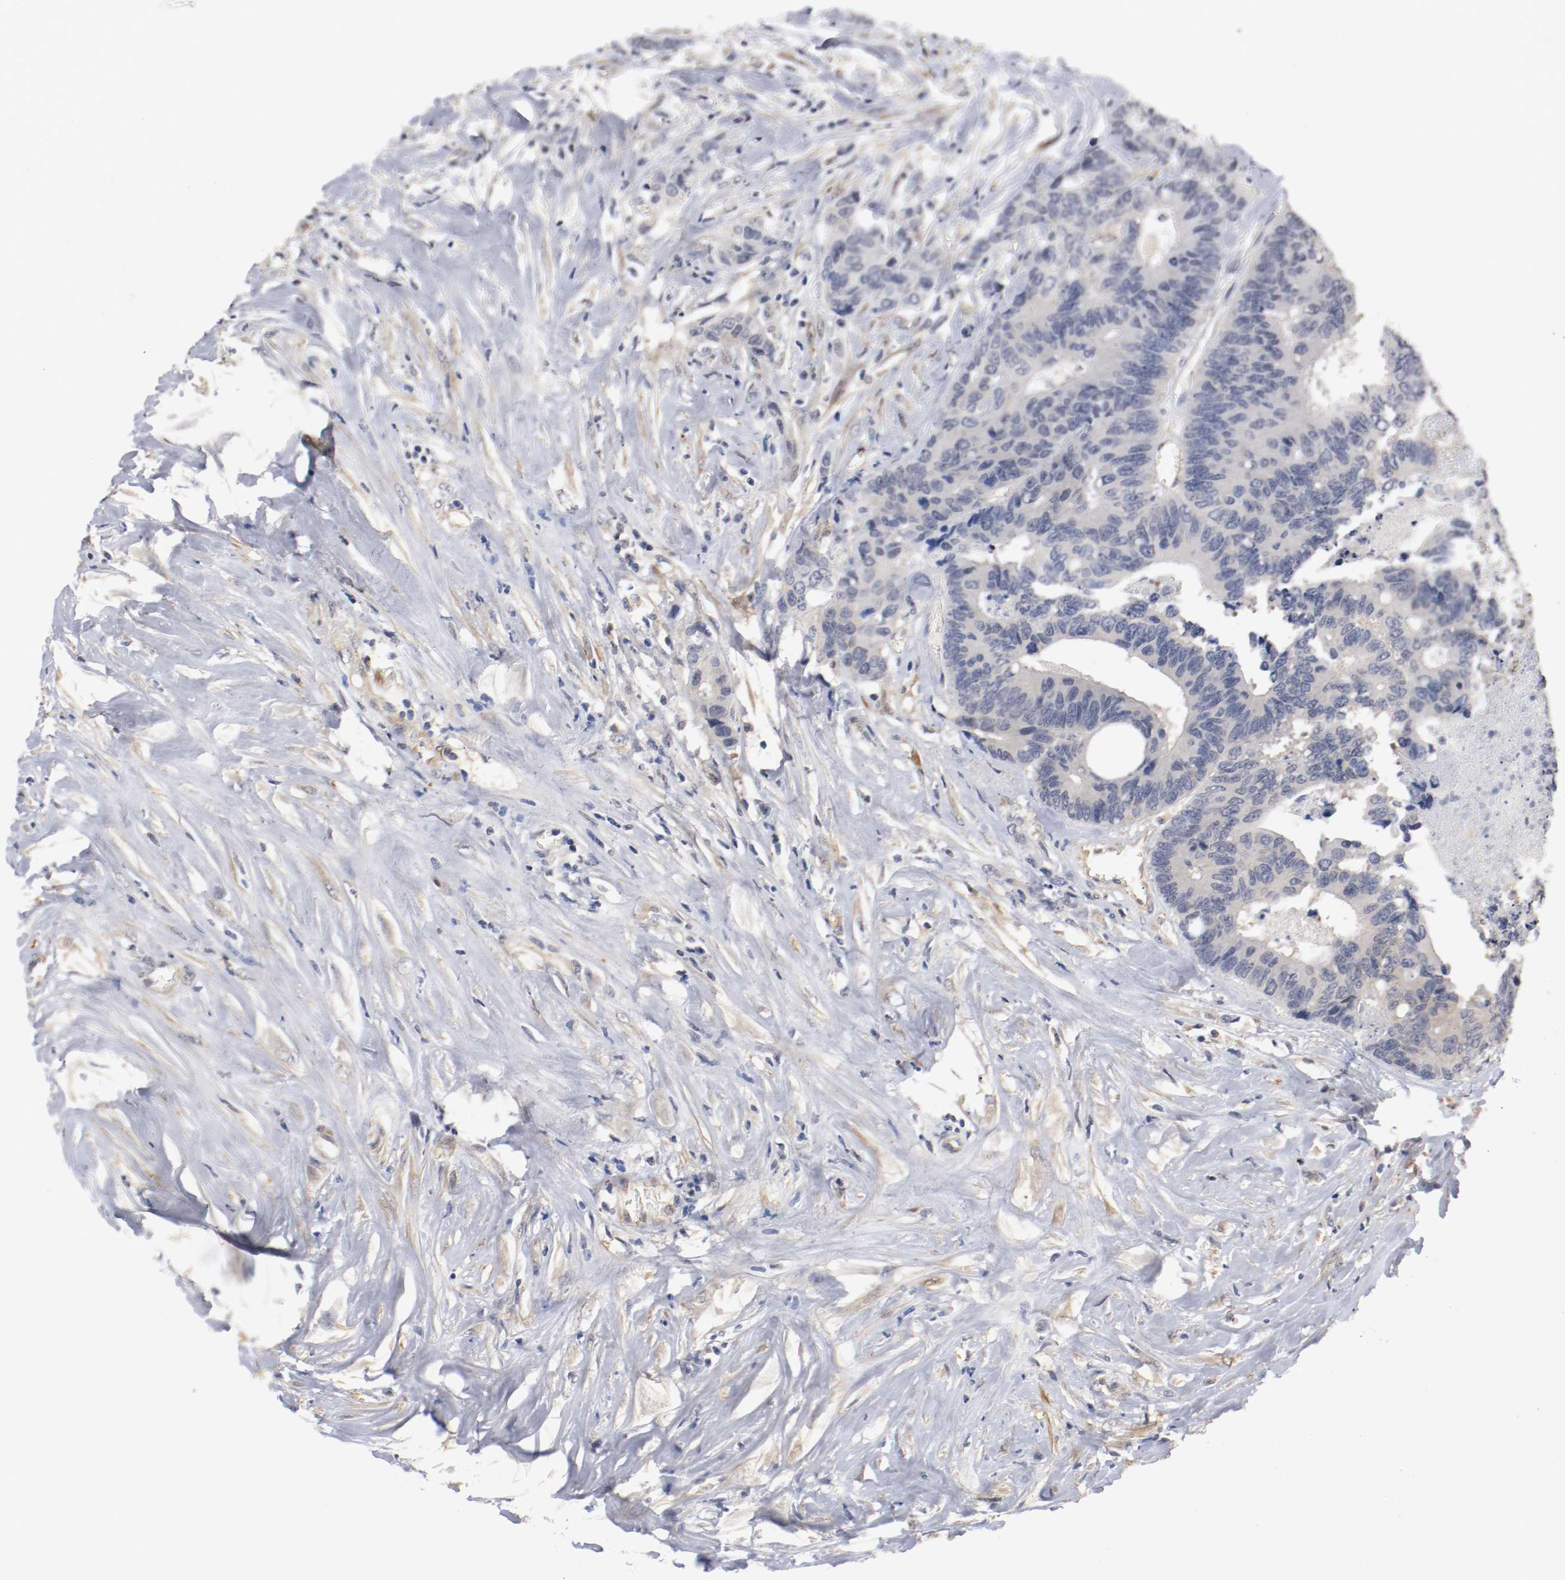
{"staining": {"intensity": "weak", "quantity": "<25%", "location": "cytoplasmic/membranous"}, "tissue": "colorectal cancer", "cell_type": "Tumor cells", "image_type": "cancer", "snomed": [{"axis": "morphology", "description": "Adenocarcinoma, NOS"}, {"axis": "topography", "description": "Rectum"}], "caption": "Colorectal cancer (adenocarcinoma) stained for a protein using IHC demonstrates no expression tumor cells.", "gene": "RBM23", "patient": {"sex": "male", "age": 55}}